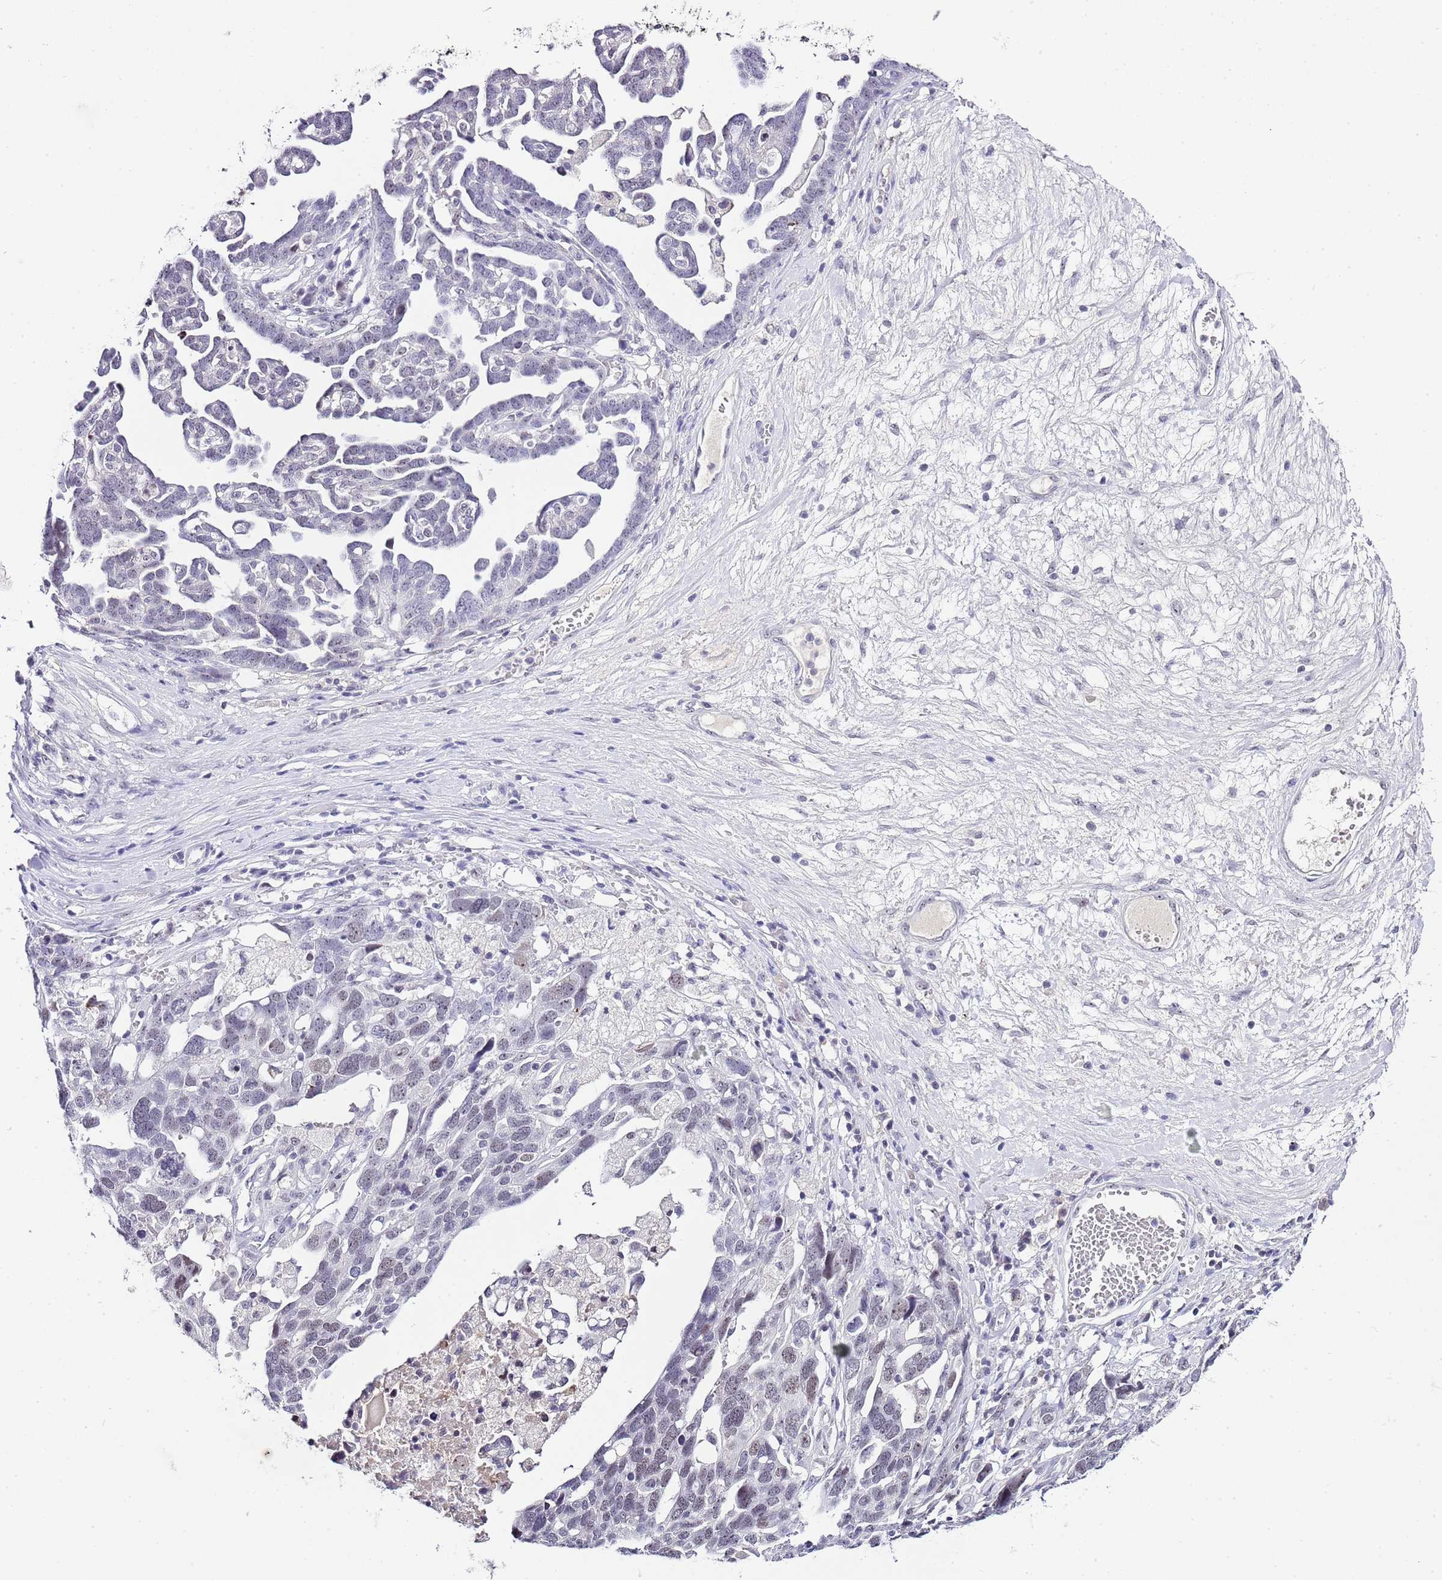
{"staining": {"intensity": "weak", "quantity": "<25%", "location": "nuclear"}, "tissue": "ovarian cancer", "cell_type": "Tumor cells", "image_type": "cancer", "snomed": [{"axis": "morphology", "description": "Cystadenocarcinoma, serous, NOS"}, {"axis": "topography", "description": "Ovary"}], "caption": "A high-resolution micrograph shows immunohistochemistry (IHC) staining of ovarian serous cystadenocarcinoma, which demonstrates no significant expression in tumor cells.", "gene": "NOP56", "patient": {"sex": "female", "age": 54}}